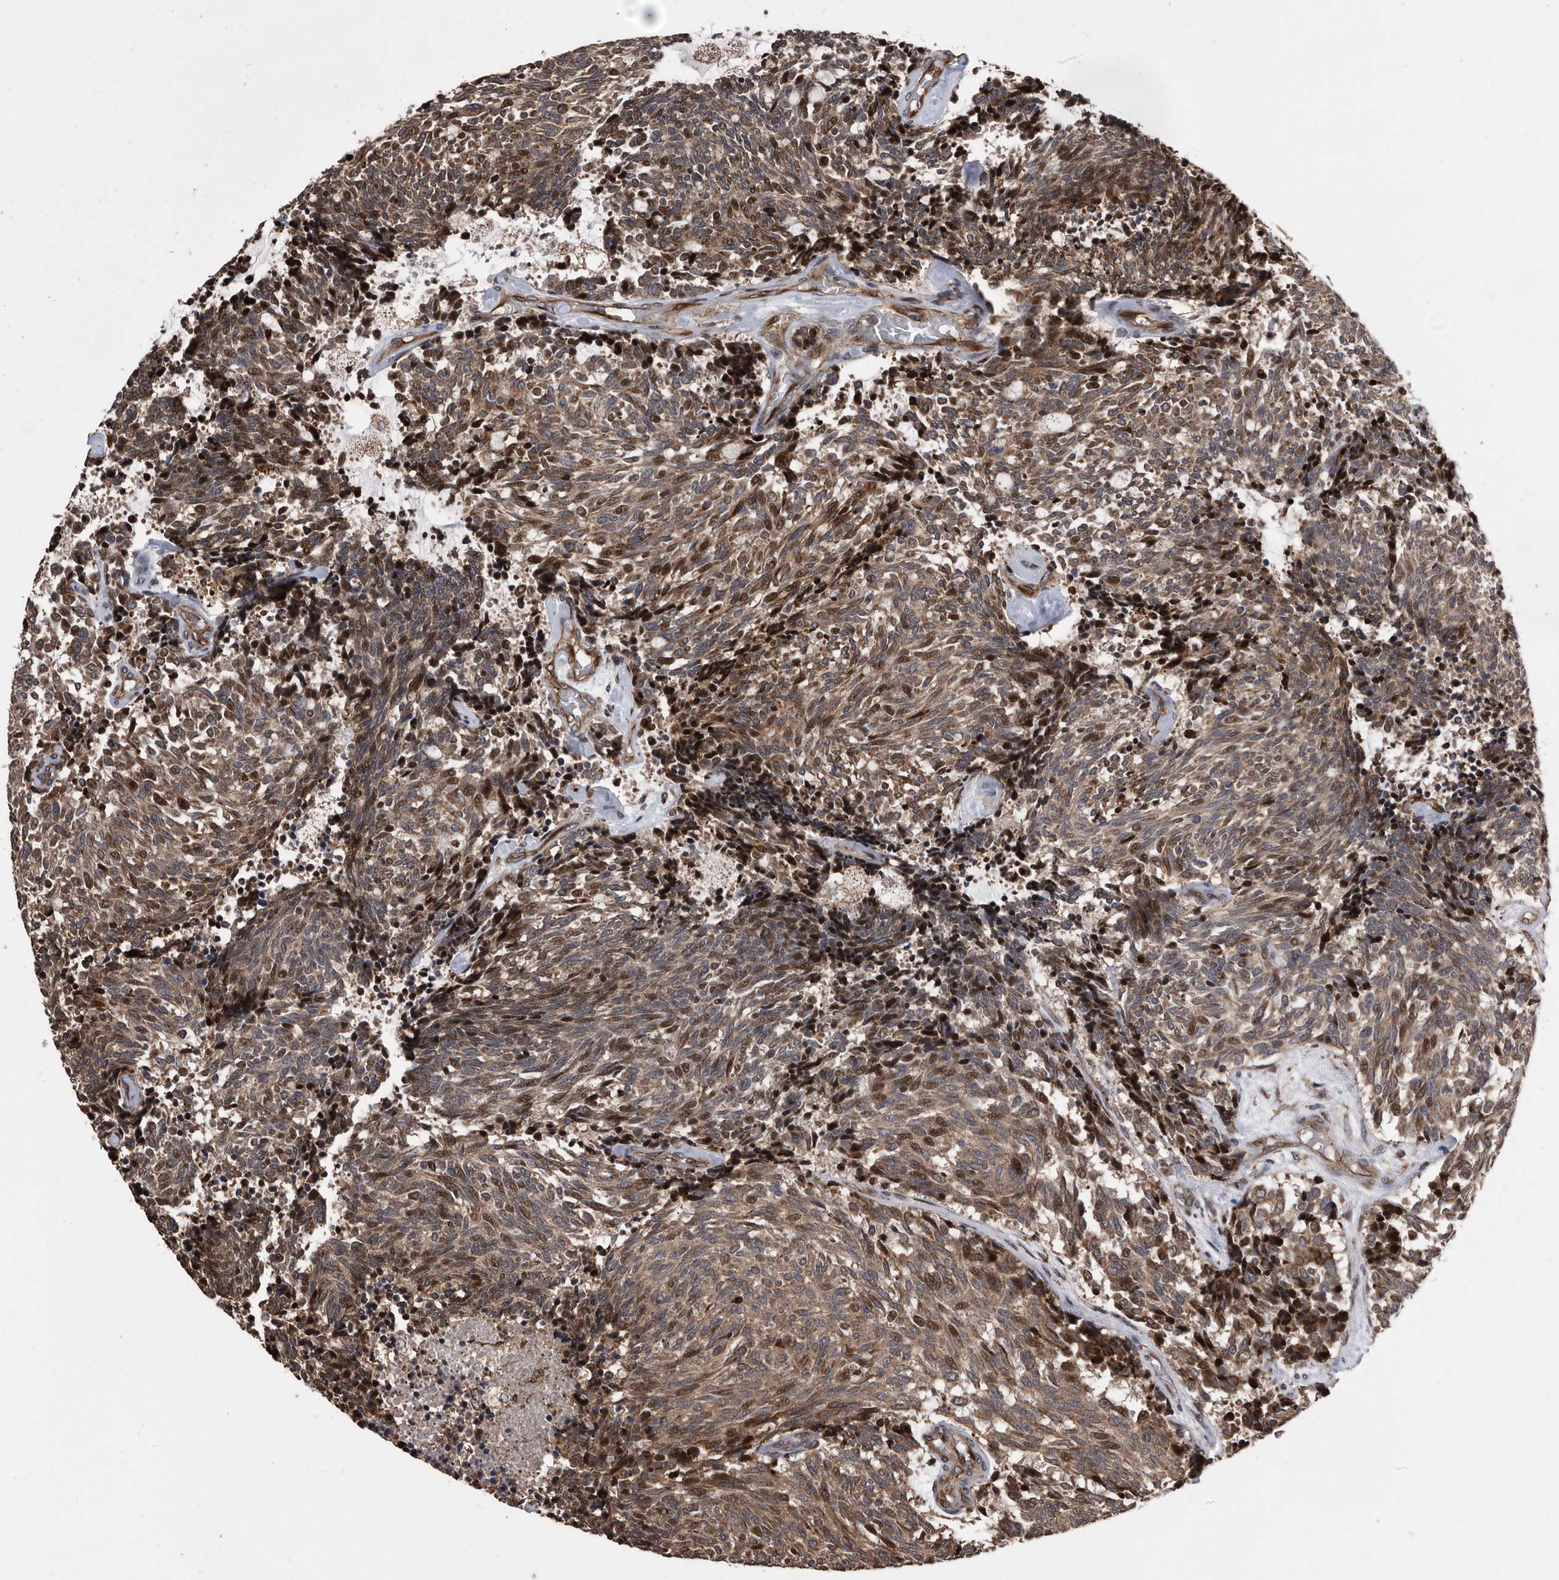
{"staining": {"intensity": "moderate", "quantity": ">75%", "location": "cytoplasmic/membranous,nuclear"}, "tissue": "carcinoid", "cell_type": "Tumor cells", "image_type": "cancer", "snomed": [{"axis": "morphology", "description": "Carcinoid, malignant, NOS"}, {"axis": "topography", "description": "Pancreas"}], "caption": "Immunohistochemistry staining of carcinoid (malignant), which reveals medium levels of moderate cytoplasmic/membranous and nuclear positivity in approximately >75% of tumor cells indicating moderate cytoplasmic/membranous and nuclear protein staining. The staining was performed using DAB (3,3'-diaminobenzidine) (brown) for protein detection and nuclei were counterstained in hematoxylin (blue).", "gene": "SERINC2", "patient": {"sex": "female", "age": 54}}